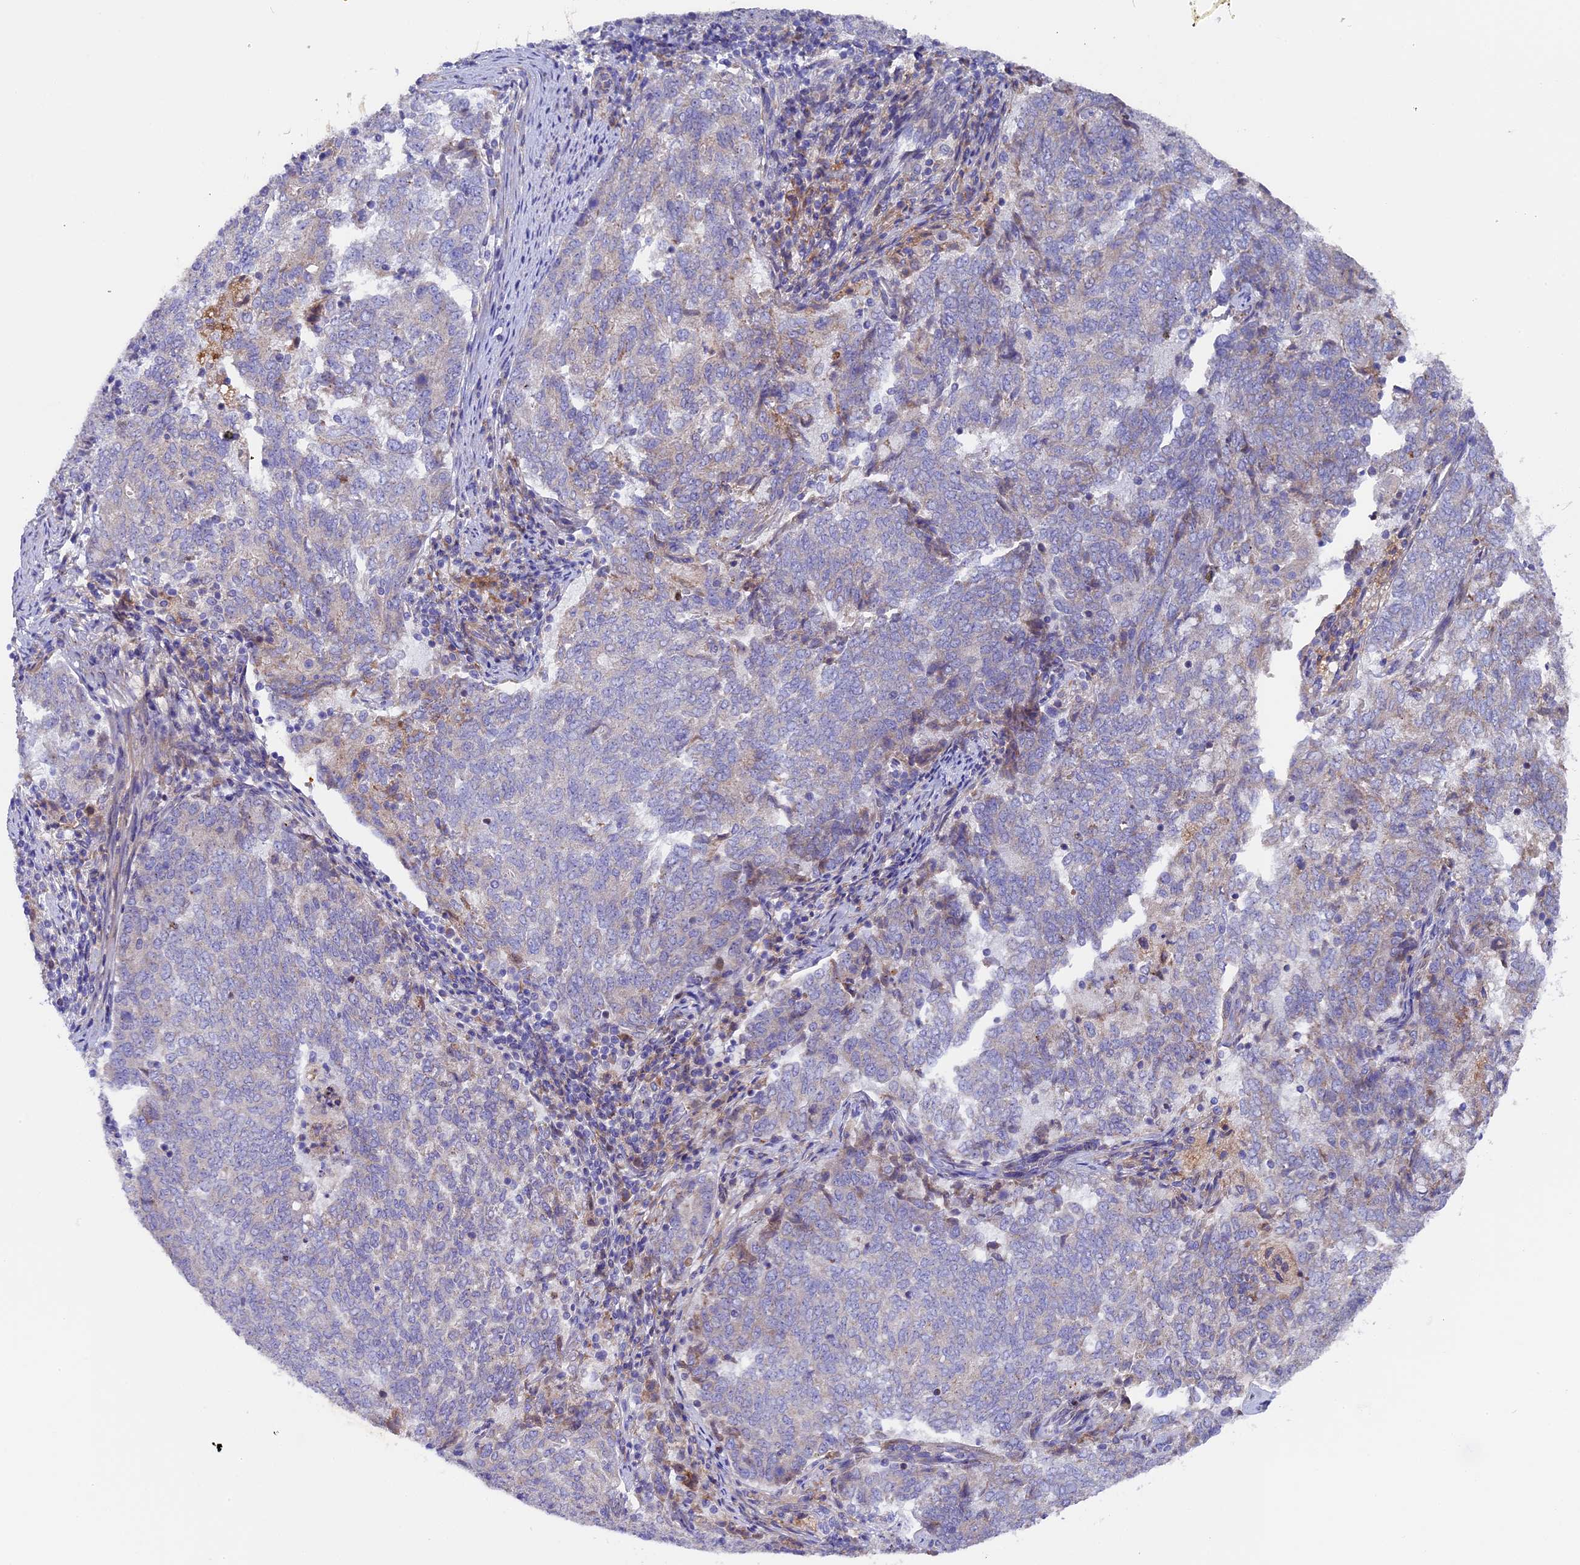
{"staining": {"intensity": "weak", "quantity": "<25%", "location": "cytoplasmic/membranous"}, "tissue": "endometrial cancer", "cell_type": "Tumor cells", "image_type": "cancer", "snomed": [{"axis": "morphology", "description": "Adenocarcinoma, NOS"}, {"axis": "topography", "description": "Endometrium"}], "caption": "A micrograph of endometrial cancer (adenocarcinoma) stained for a protein displays no brown staining in tumor cells.", "gene": "PIGU", "patient": {"sex": "female", "age": 80}}